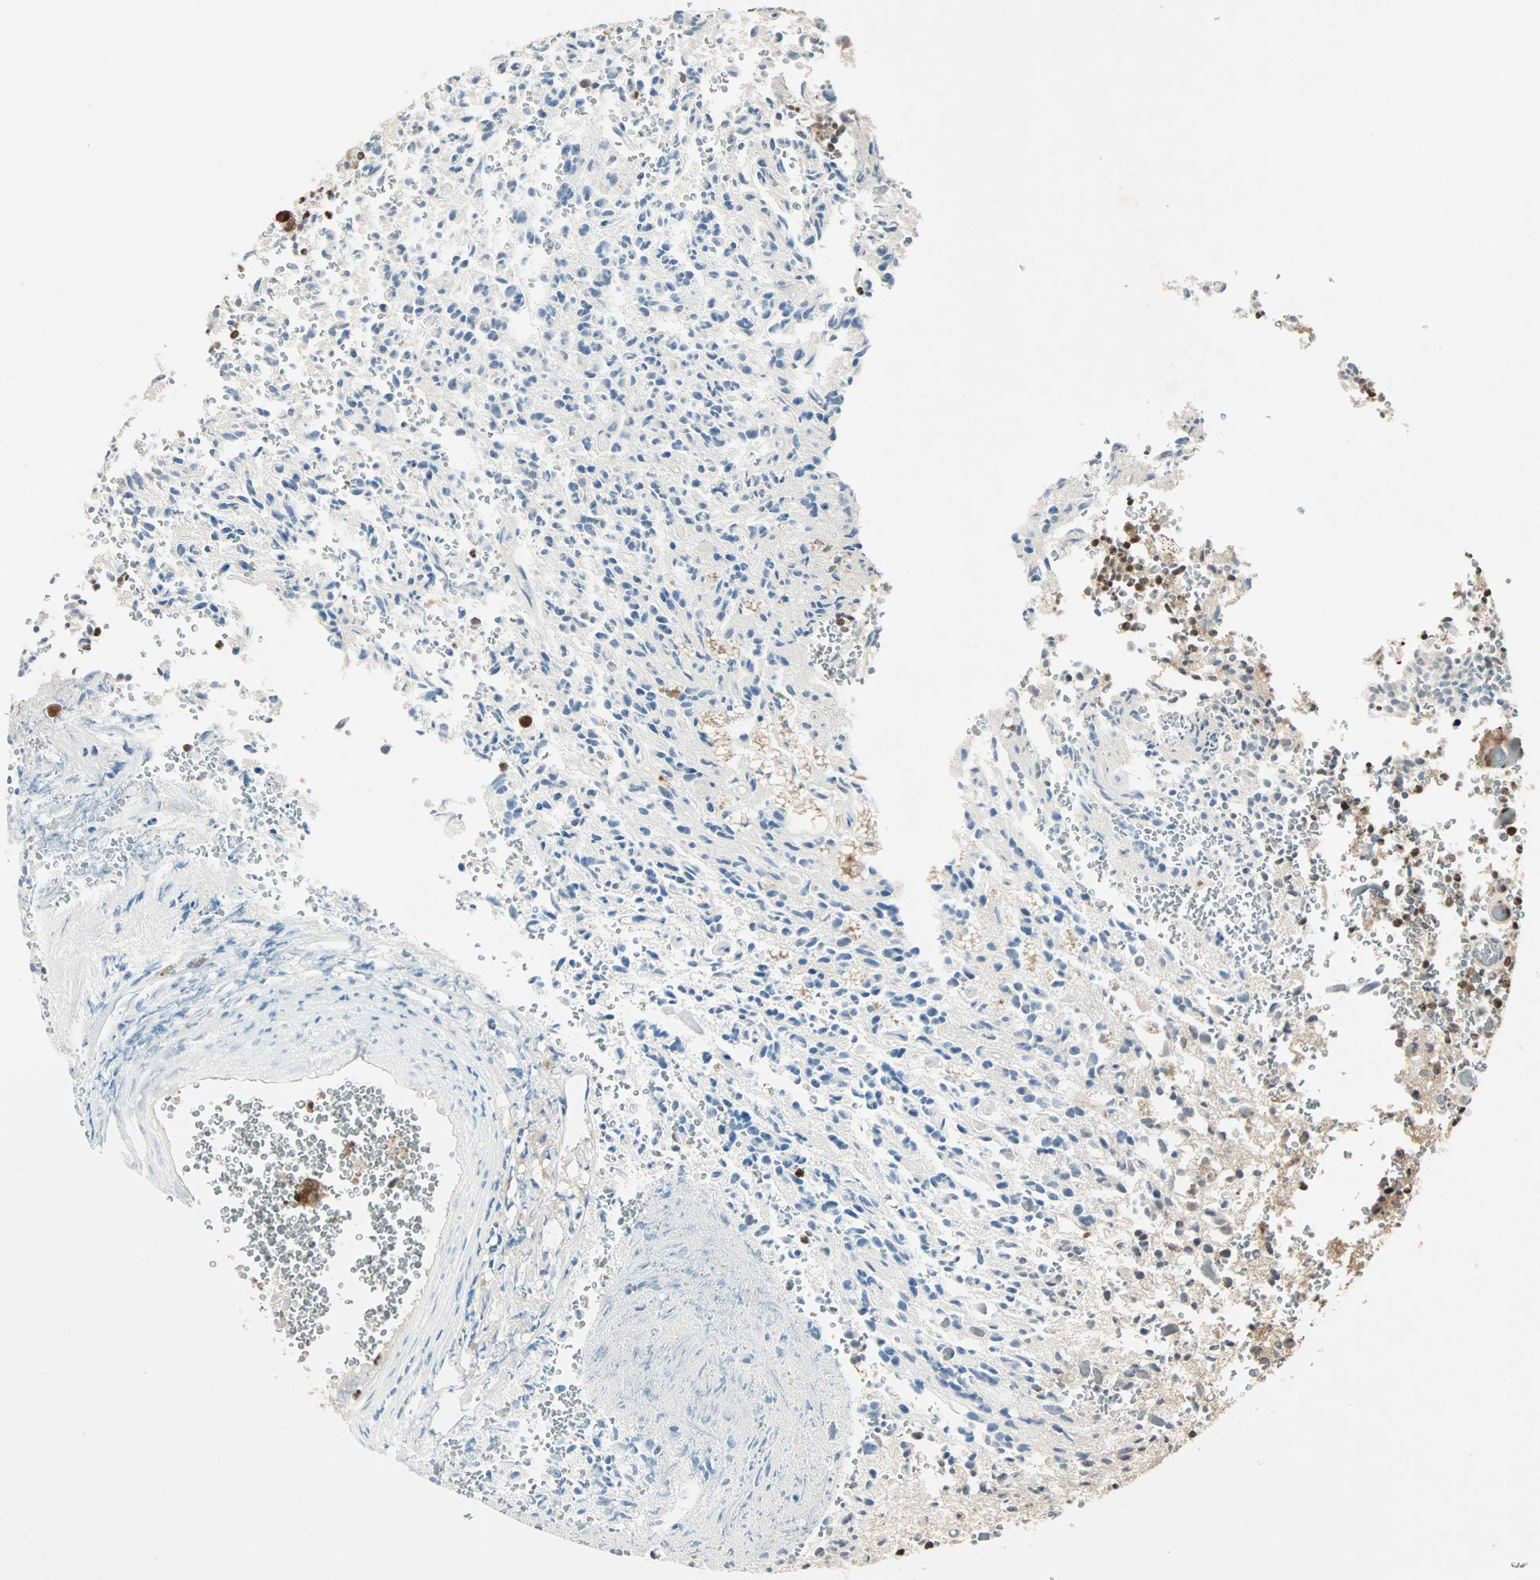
{"staining": {"intensity": "moderate", "quantity": ">75%", "location": "cytoplasmic/membranous,nuclear"}, "tissue": "glioma", "cell_type": "Tumor cells", "image_type": "cancer", "snomed": [{"axis": "morphology", "description": "Glioma, malignant, High grade"}, {"axis": "topography", "description": "pancreas cauda"}], "caption": "Human glioma stained with a protein marker reveals moderate staining in tumor cells.", "gene": "ACLY", "patient": {"sex": "male", "age": 60}}